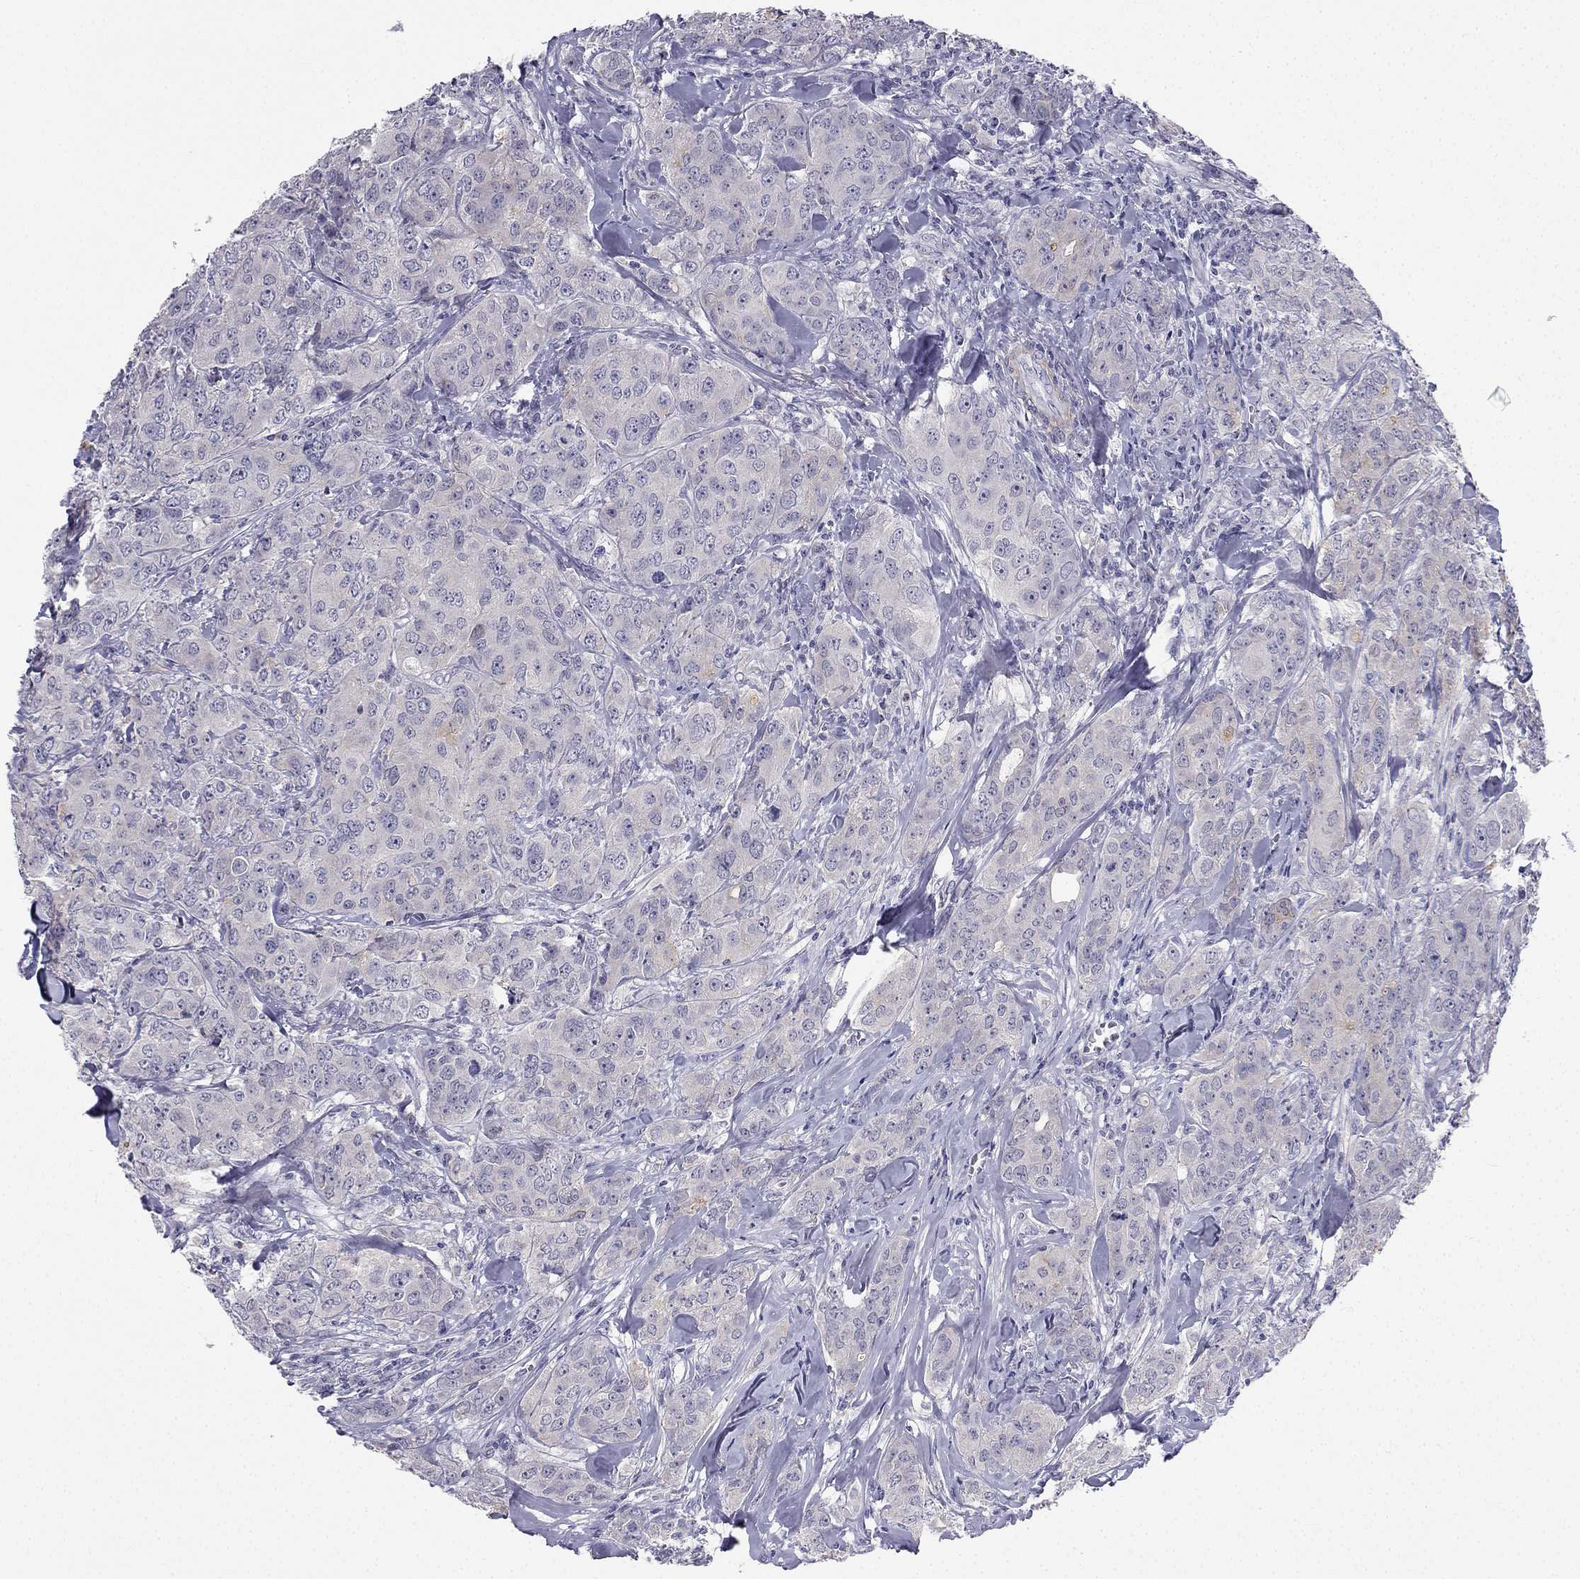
{"staining": {"intensity": "weak", "quantity": "<25%", "location": "cytoplasmic/membranous"}, "tissue": "breast cancer", "cell_type": "Tumor cells", "image_type": "cancer", "snomed": [{"axis": "morphology", "description": "Duct carcinoma"}, {"axis": "topography", "description": "Breast"}], "caption": "The immunohistochemistry micrograph has no significant expression in tumor cells of breast cancer tissue.", "gene": "C16orf89", "patient": {"sex": "female", "age": 43}}